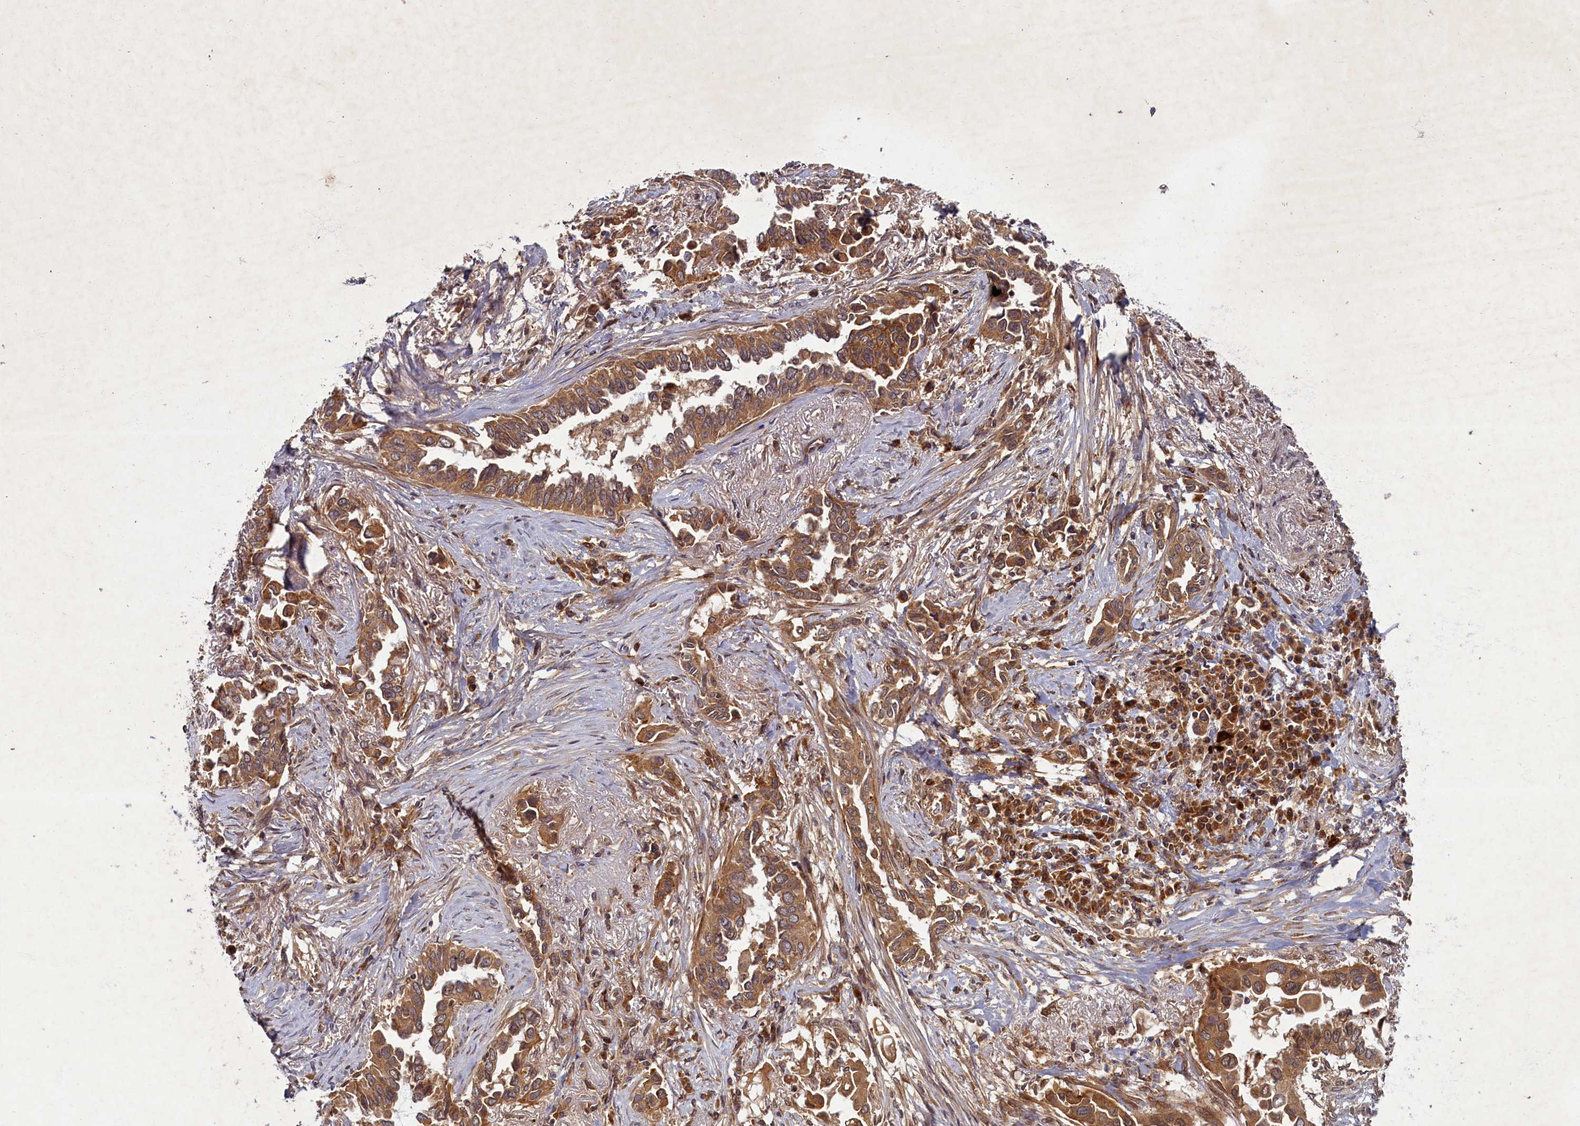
{"staining": {"intensity": "moderate", "quantity": ">75%", "location": "cytoplasmic/membranous"}, "tissue": "lung cancer", "cell_type": "Tumor cells", "image_type": "cancer", "snomed": [{"axis": "morphology", "description": "Adenocarcinoma, NOS"}, {"axis": "topography", "description": "Lung"}], "caption": "Adenocarcinoma (lung) stained with immunohistochemistry (IHC) displays moderate cytoplasmic/membranous staining in approximately >75% of tumor cells.", "gene": "BICD1", "patient": {"sex": "female", "age": 76}}